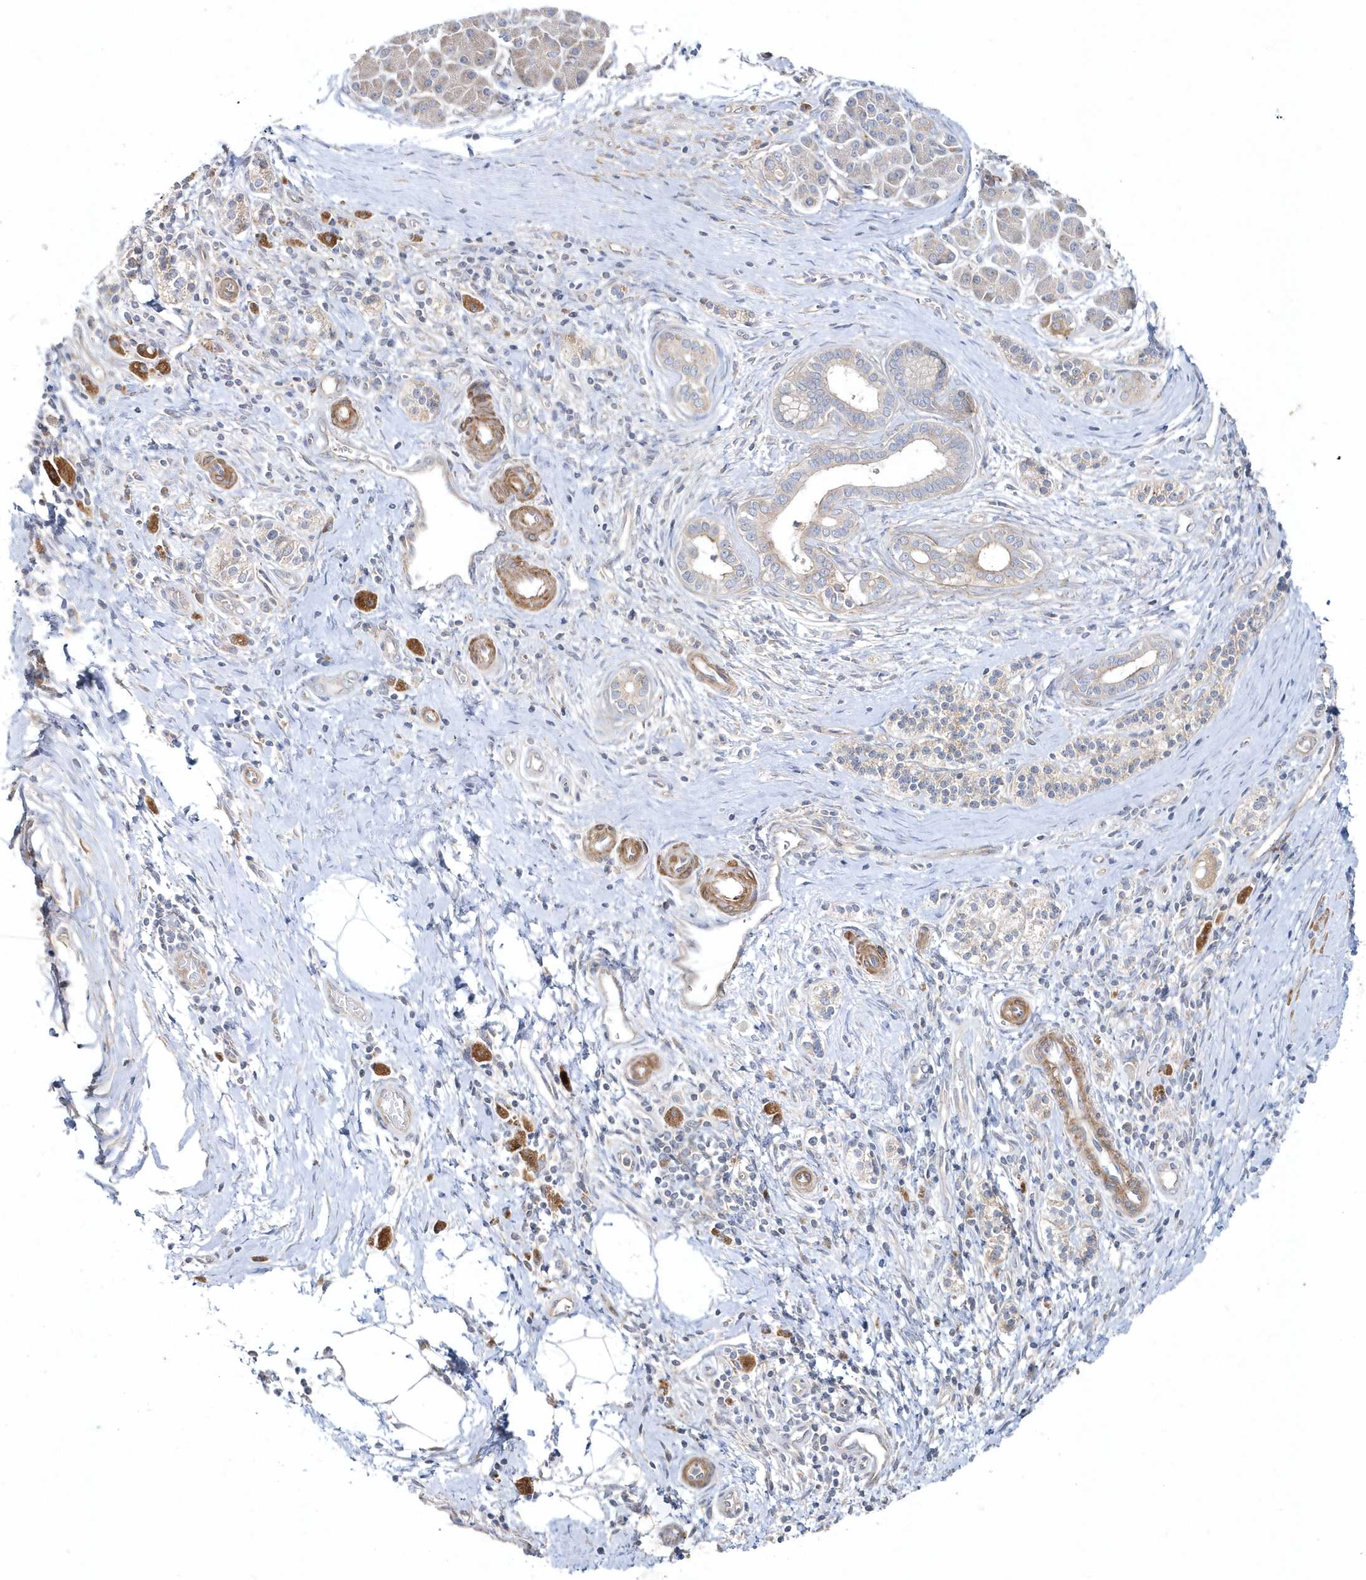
{"staining": {"intensity": "negative", "quantity": "none", "location": "none"}, "tissue": "pancreatic cancer", "cell_type": "Tumor cells", "image_type": "cancer", "snomed": [{"axis": "morphology", "description": "Adenocarcinoma, NOS"}, {"axis": "topography", "description": "Pancreas"}], "caption": "The immunohistochemistry micrograph has no significant positivity in tumor cells of pancreatic cancer (adenocarcinoma) tissue. (Stains: DAB immunohistochemistry with hematoxylin counter stain, Microscopy: brightfield microscopy at high magnification).", "gene": "LEXM", "patient": {"sex": "female", "age": 72}}